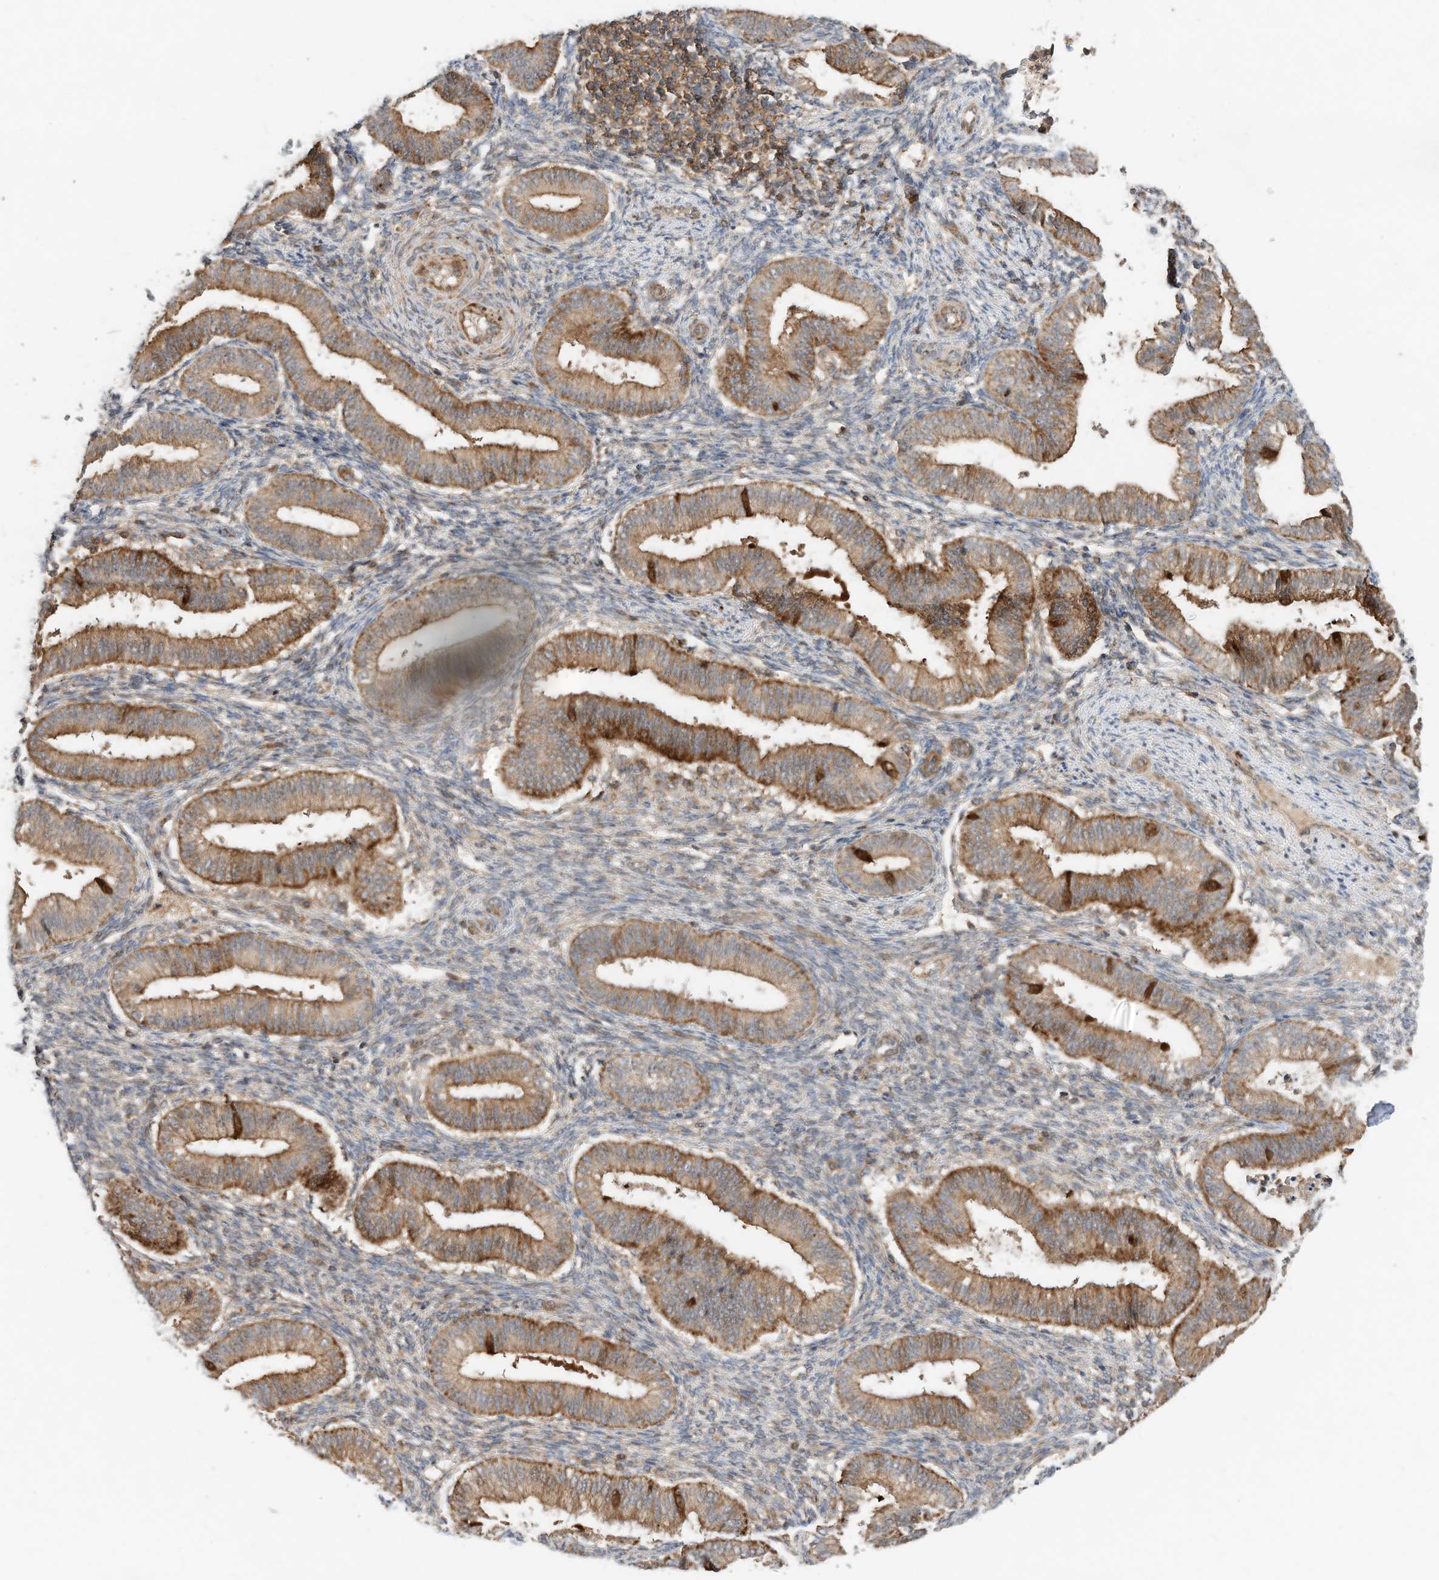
{"staining": {"intensity": "negative", "quantity": "none", "location": "none"}, "tissue": "endometrium", "cell_type": "Cells in endometrial stroma", "image_type": "normal", "snomed": [{"axis": "morphology", "description": "Normal tissue, NOS"}, {"axis": "topography", "description": "Endometrium"}], "caption": "An immunohistochemistry (IHC) histopathology image of unremarkable endometrium is shown. There is no staining in cells in endometrial stroma of endometrium.", "gene": "CPAMD8", "patient": {"sex": "female", "age": 39}}